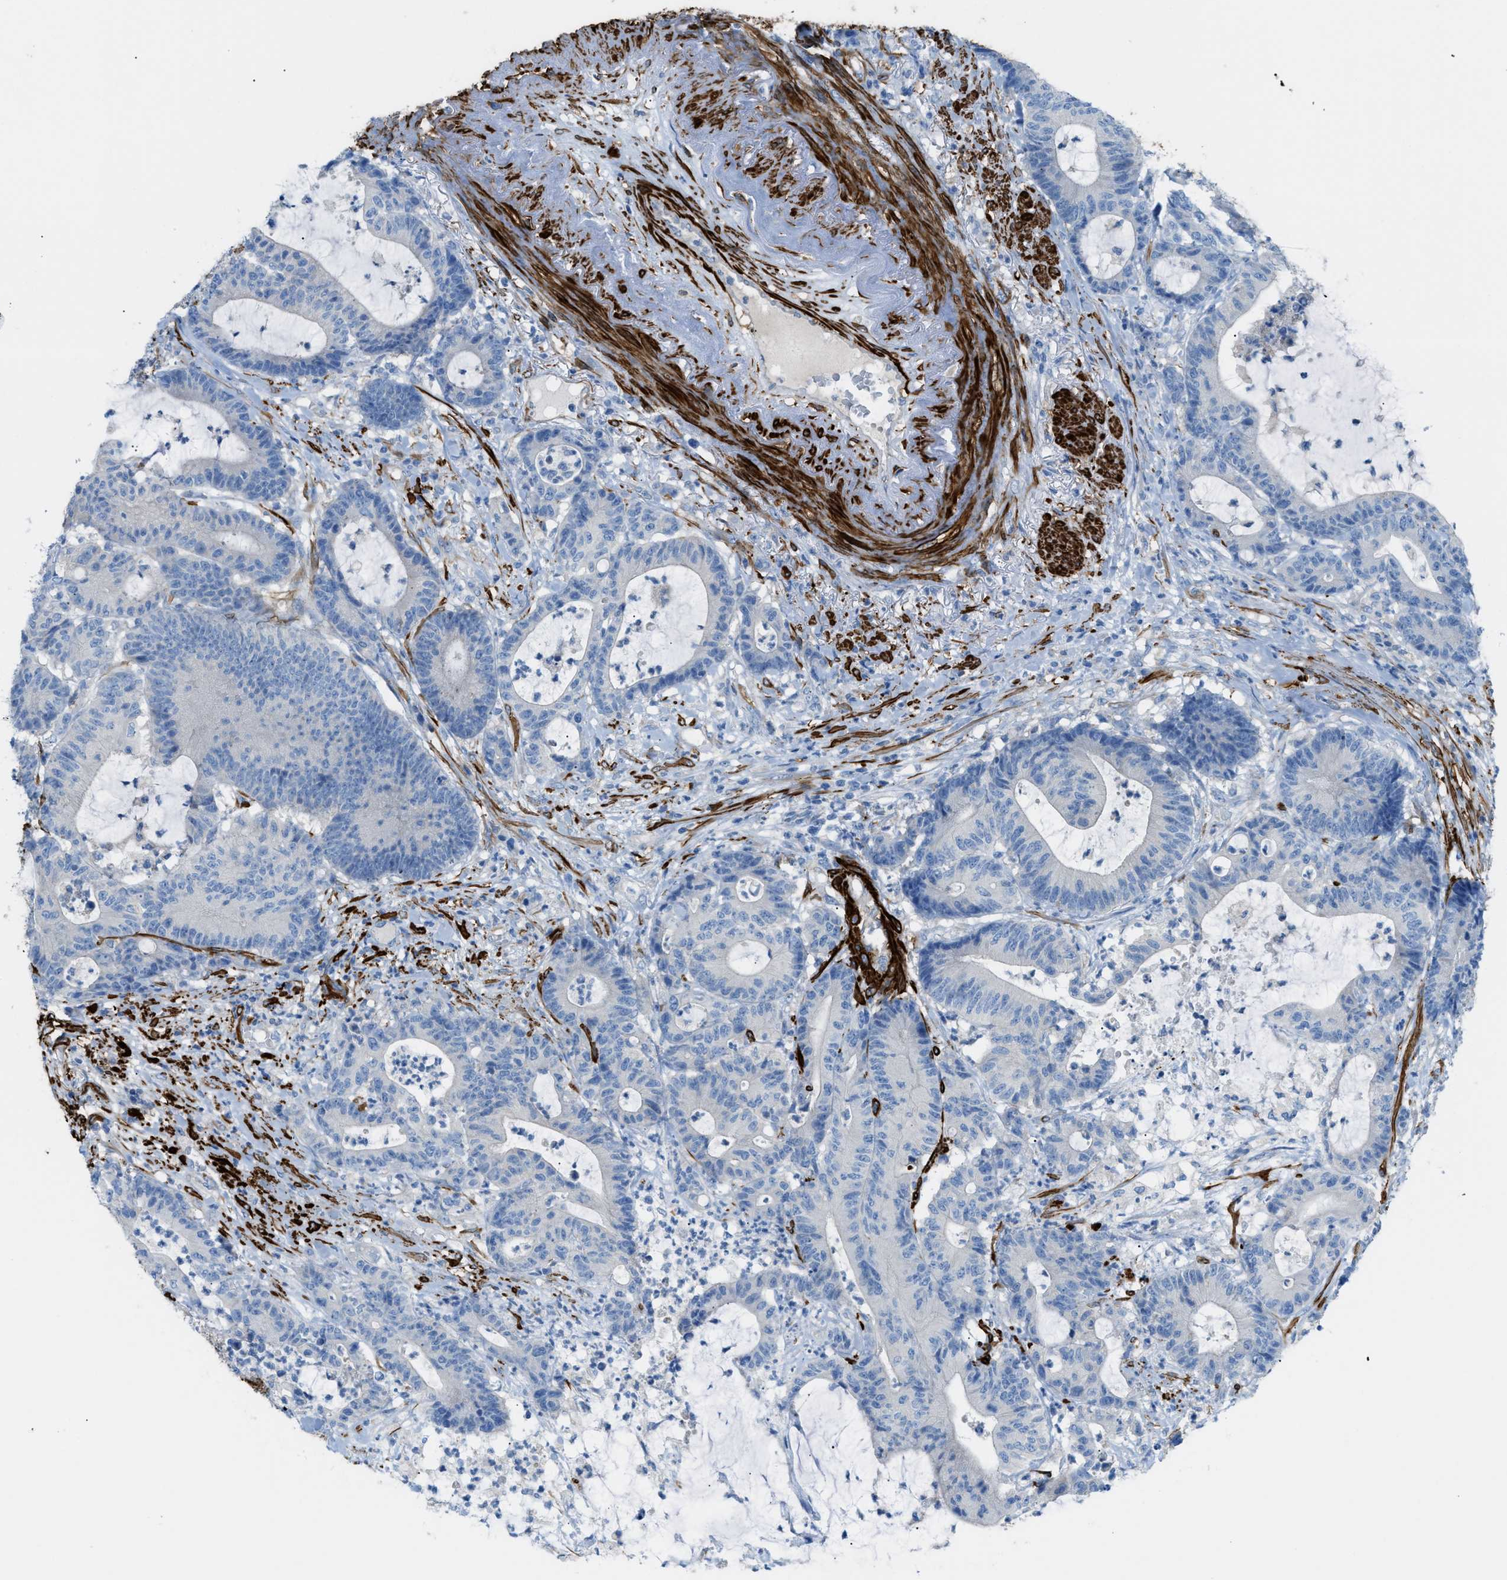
{"staining": {"intensity": "negative", "quantity": "none", "location": "none"}, "tissue": "colorectal cancer", "cell_type": "Tumor cells", "image_type": "cancer", "snomed": [{"axis": "morphology", "description": "Adenocarcinoma, NOS"}, {"axis": "topography", "description": "Colon"}], "caption": "DAB immunohistochemical staining of human colorectal adenocarcinoma shows no significant positivity in tumor cells.", "gene": "MYH11", "patient": {"sex": "female", "age": 84}}